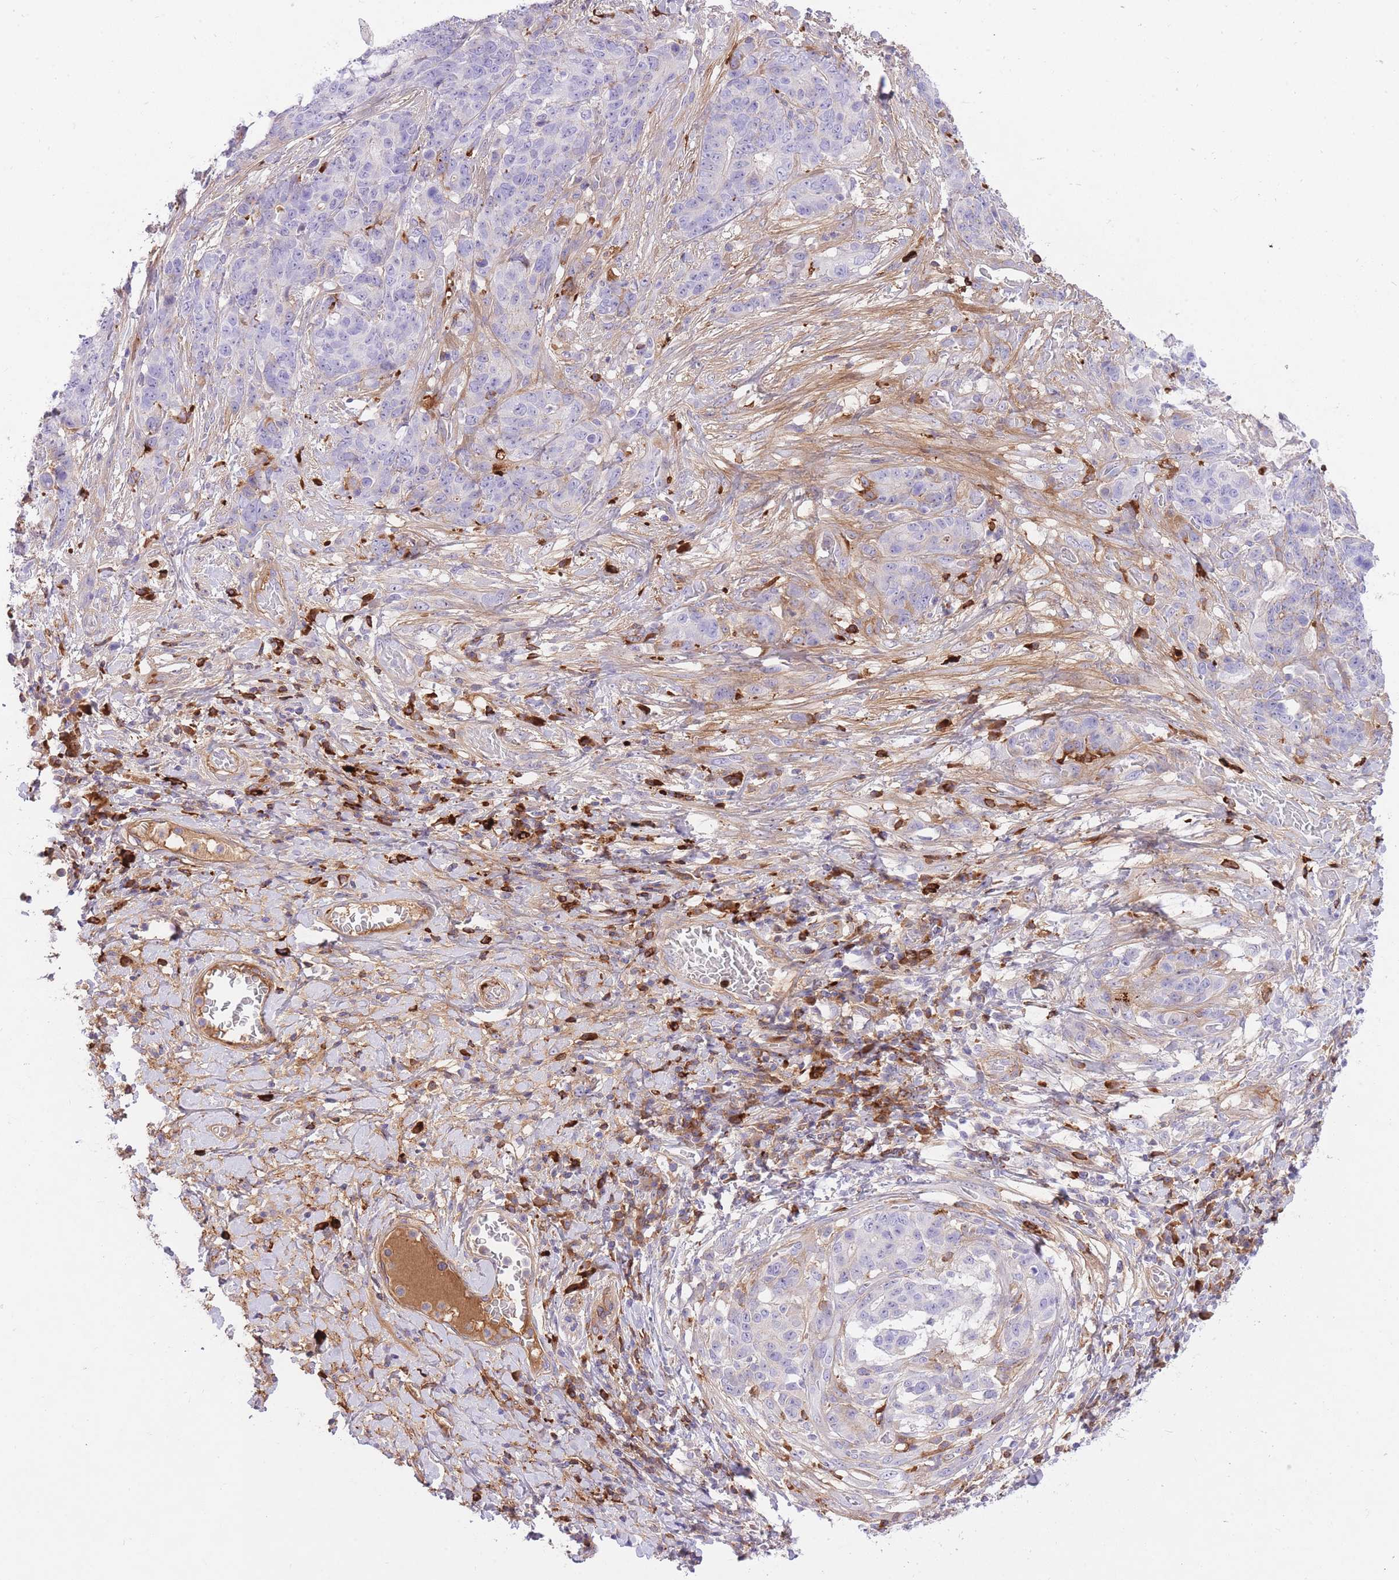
{"staining": {"intensity": "negative", "quantity": "none", "location": "none"}, "tissue": "stomach cancer", "cell_type": "Tumor cells", "image_type": "cancer", "snomed": [{"axis": "morphology", "description": "Normal tissue, NOS"}, {"axis": "morphology", "description": "Adenocarcinoma, NOS"}, {"axis": "topography", "description": "Stomach"}], "caption": "Immunohistochemistry (IHC) of human stomach cancer exhibits no expression in tumor cells. The staining is performed using DAB brown chromogen with nuclei counter-stained in using hematoxylin.", "gene": "HRG", "patient": {"sex": "female", "age": 64}}